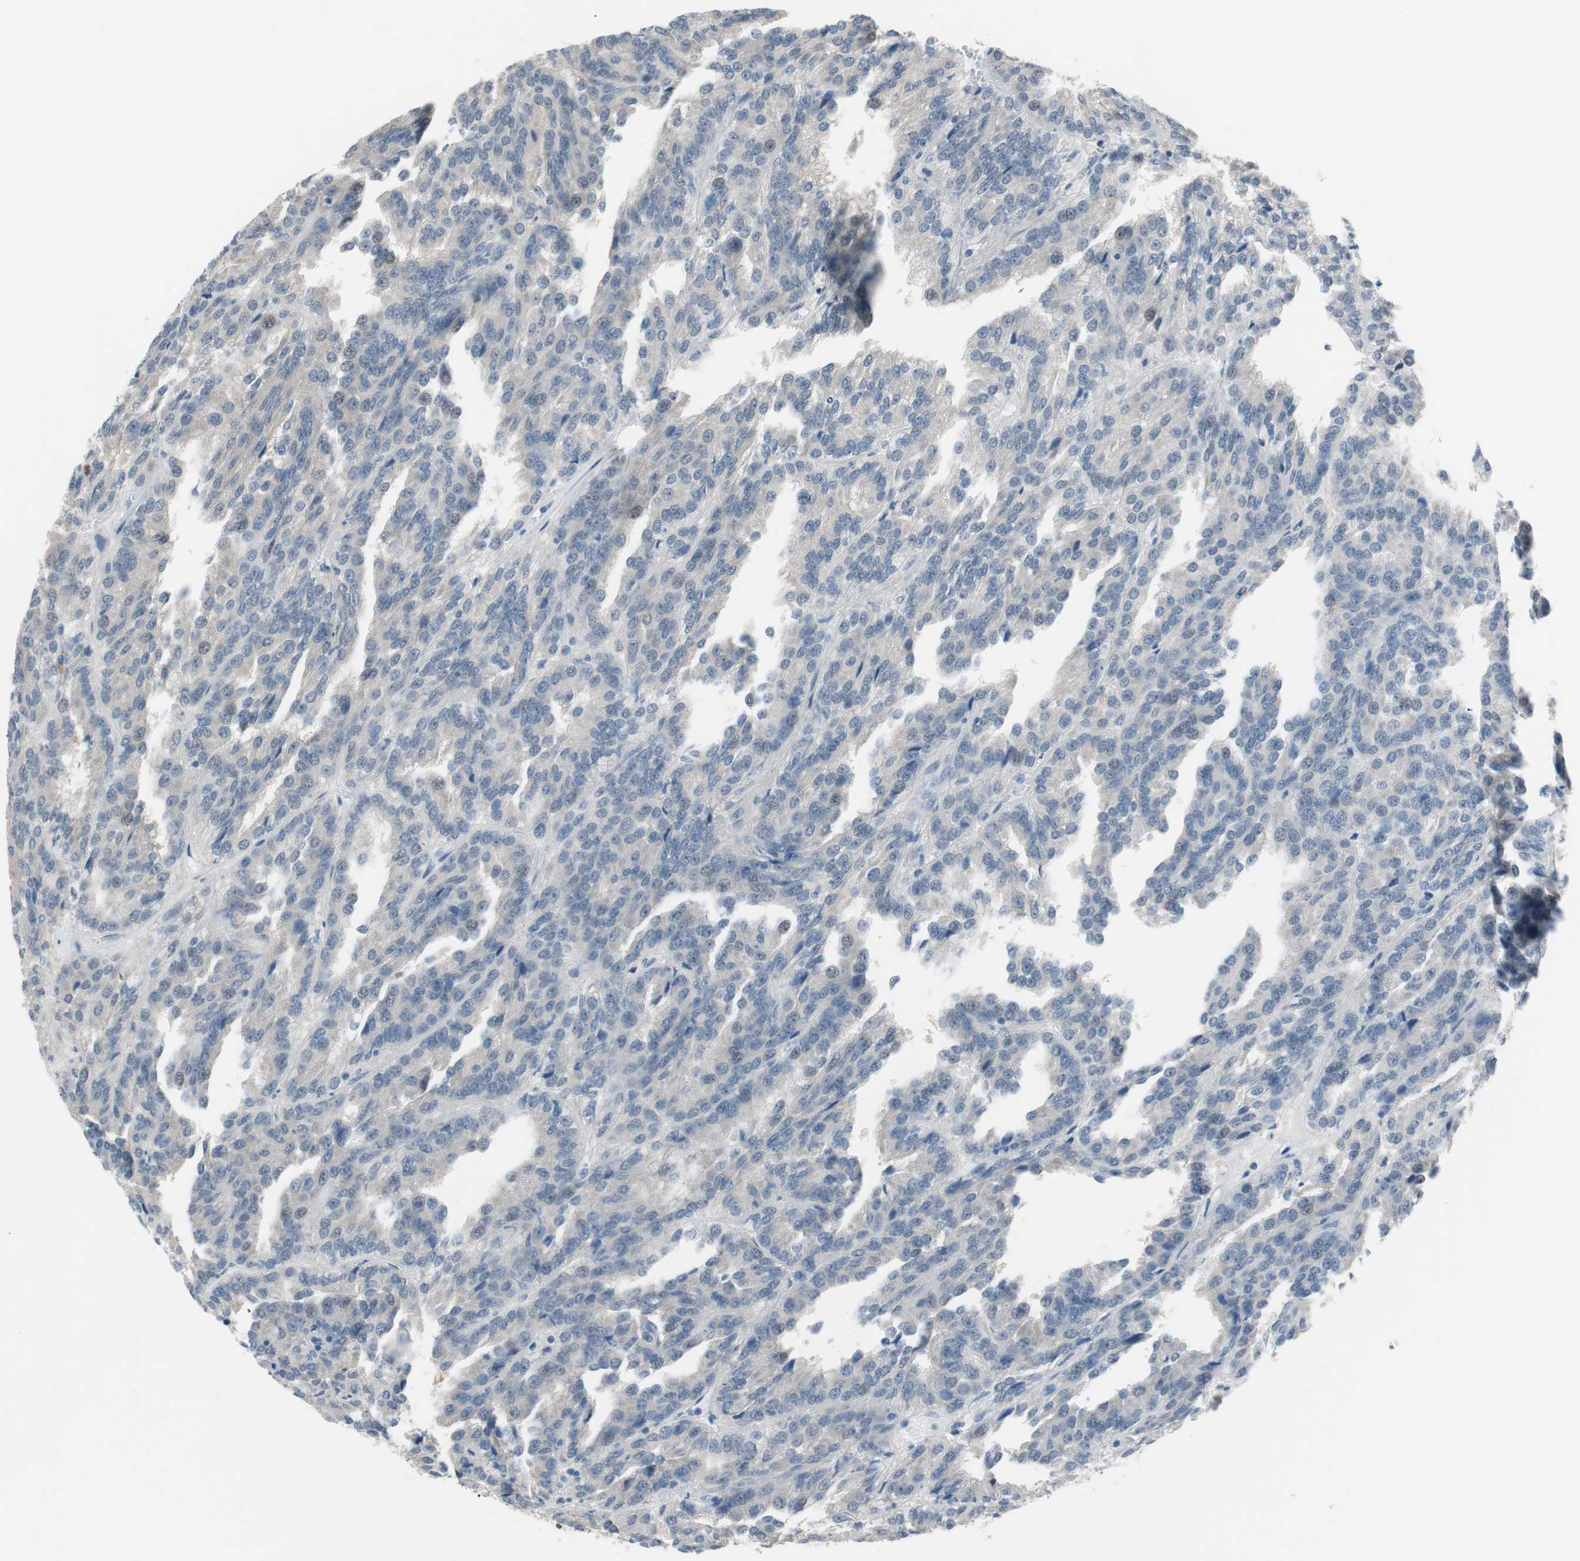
{"staining": {"intensity": "negative", "quantity": "none", "location": "none"}, "tissue": "renal cancer", "cell_type": "Tumor cells", "image_type": "cancer", "snomed": [{"axis": "morphology", "description": "Adenocarcinoma, NOS"}, {"axis": "topography", "description": "Kidney"}], "caption": "This is an immunohistochemistry (IHC) image of human renal cancer (adenocarcinoma). There is no positivity in tumor cells.", "gene": "GRHL1", "patient": {"sex": "male", "age": 46}}